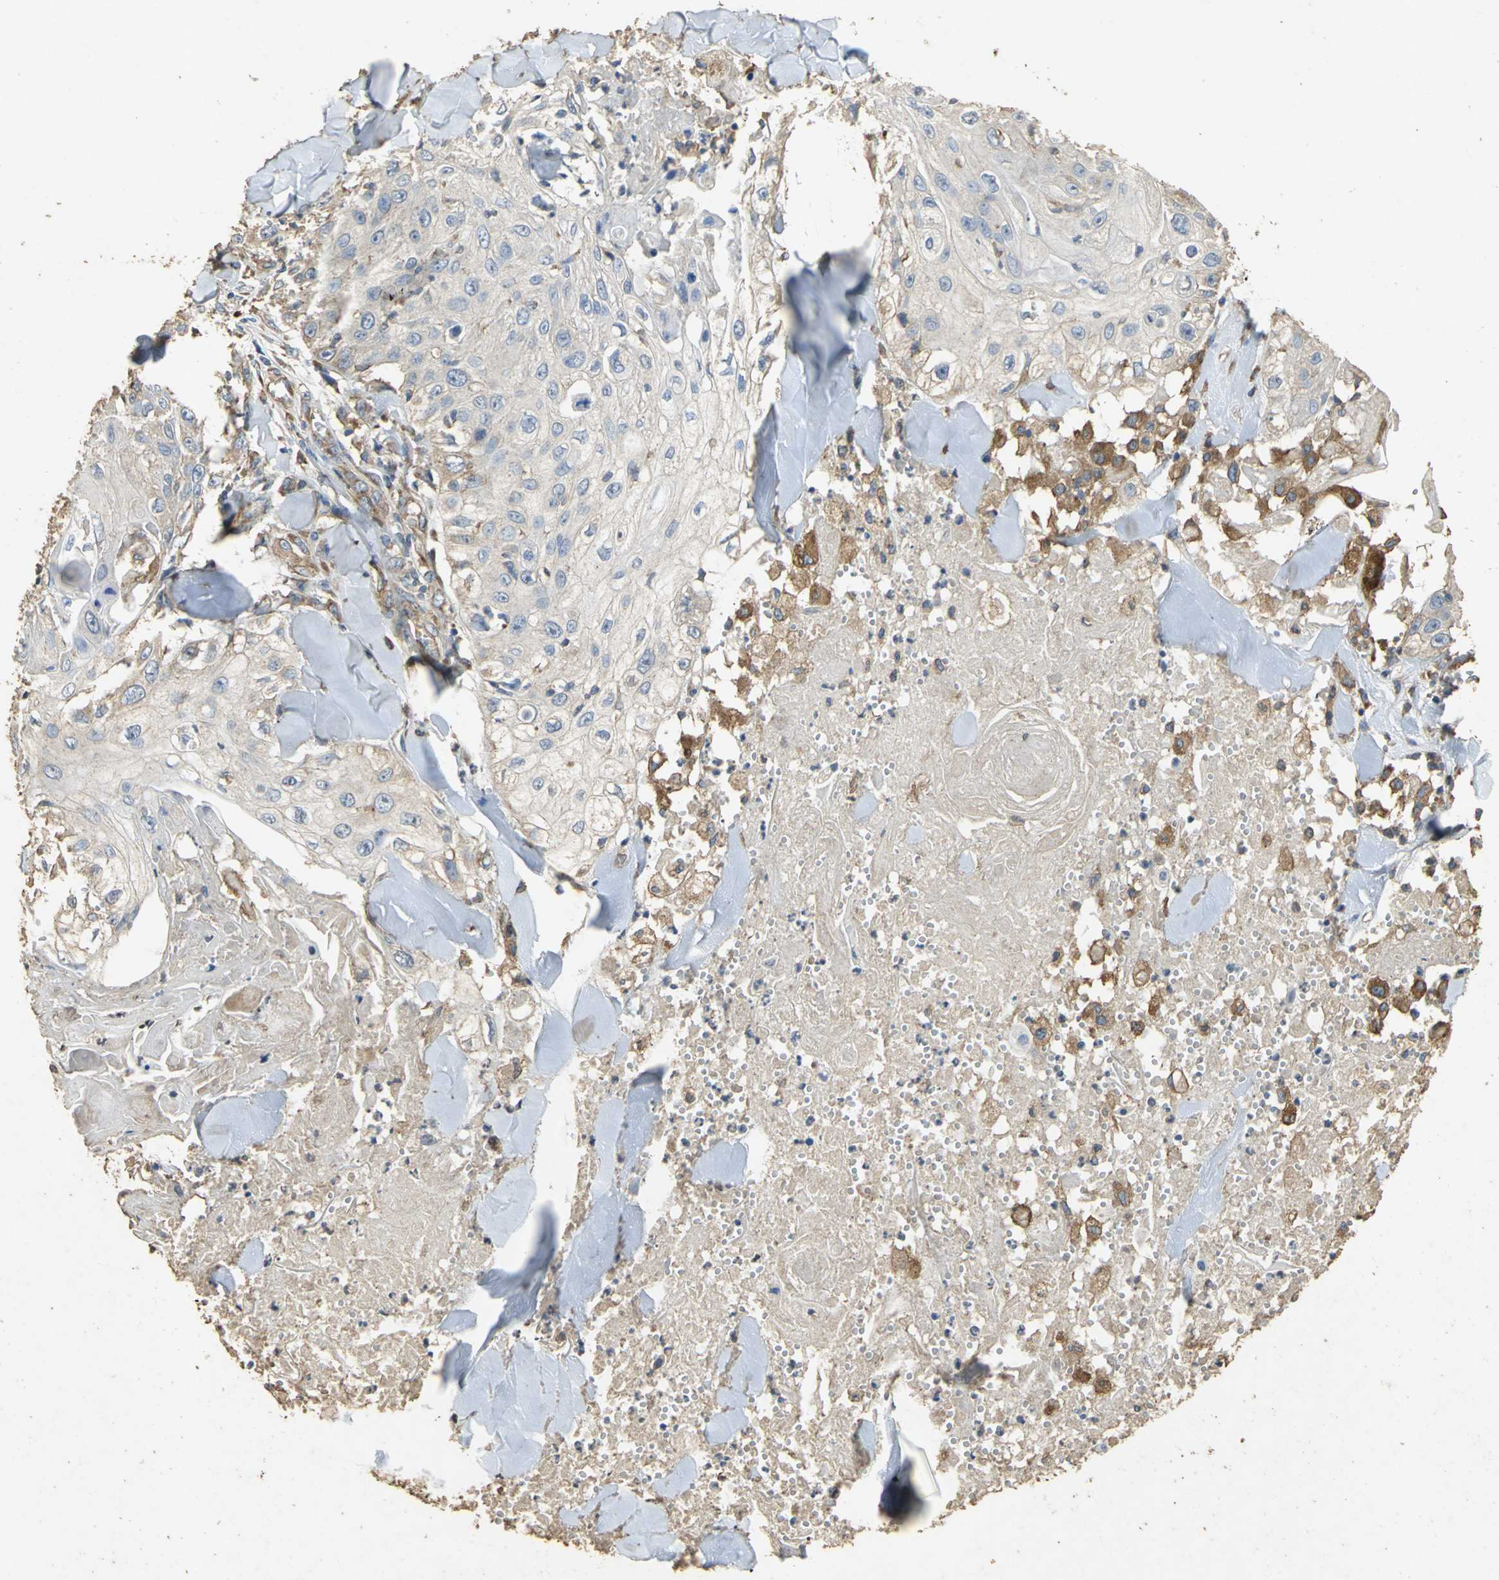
{"staining": {"intensity": "weak", "quantity": "<25%", "location": "cytoplasmic/membranous"}, "tissue": "skin cancer", "cell_type": "Tumor cells", "image_type": "cancer", "snomed": [{"axis": "morphology", "description": "Squamous cell carcinoma, NOS"}, {"axis": "topography", "description": "Skin"}], "caption": "This is an IHC image of human skin cancer. There is no positivity in tumor cells.", "gene": "ACSL4", "patient": {"sex": "male", "age": 86}}